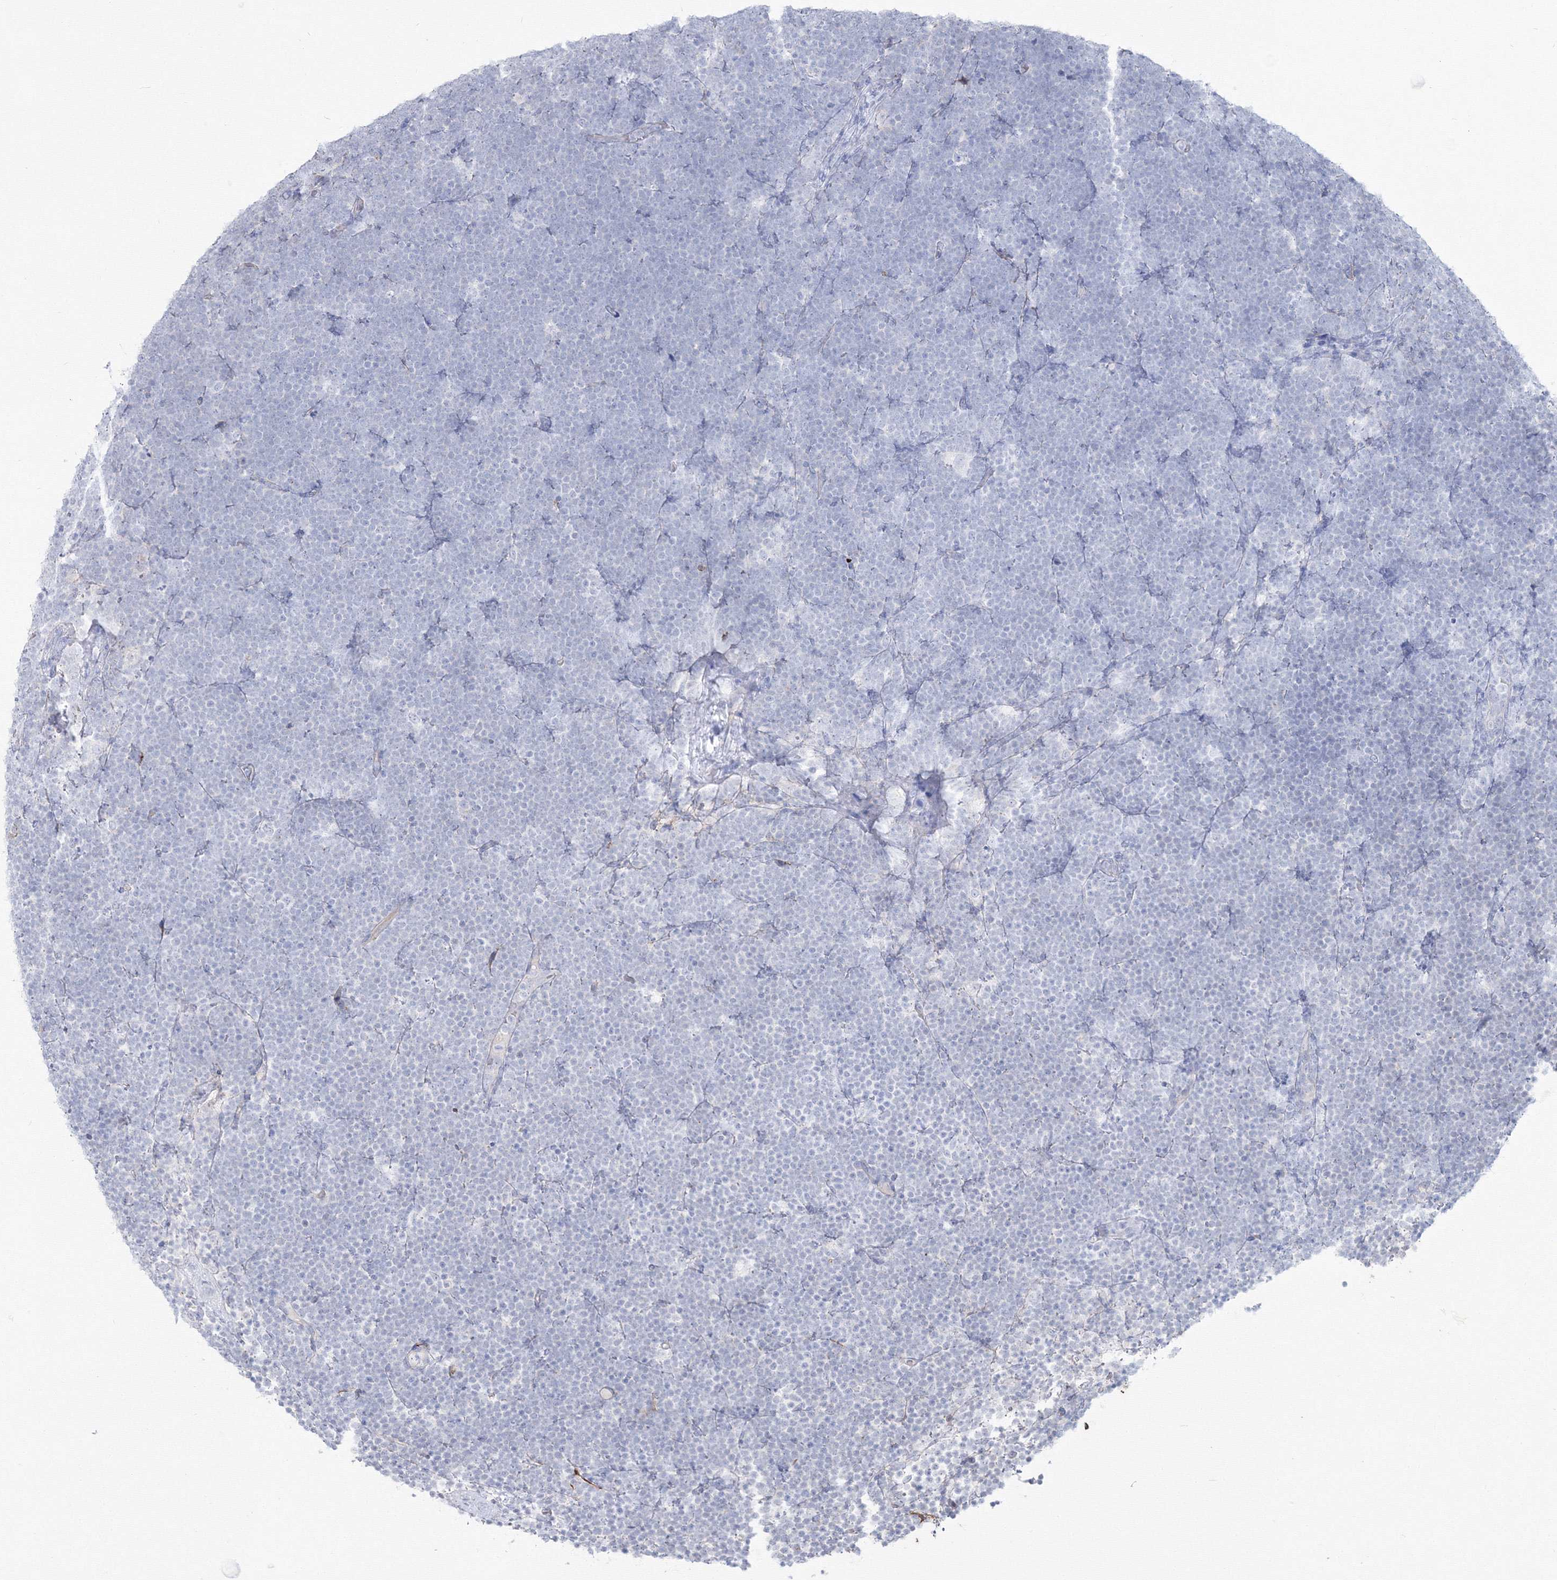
{"staining": {"intensity": "negative", "quantity": "none", "location": "none"}, "tissue": "lymphoma", "cell_type": "Tumor cells", "image_type": "cancer", "snomed": [{"axis": "morphology", "description": "Malignant lymphoma, non-Hodgkin's type, High grade"}, {"axis": "topography", "description": "Lymph node"}], "caption": "Immunohistochemistry of lymphoma exhibits no expression in tumor cells.", "gene": "HYAL2", "patient": {"sex": "male", "age": 13}}